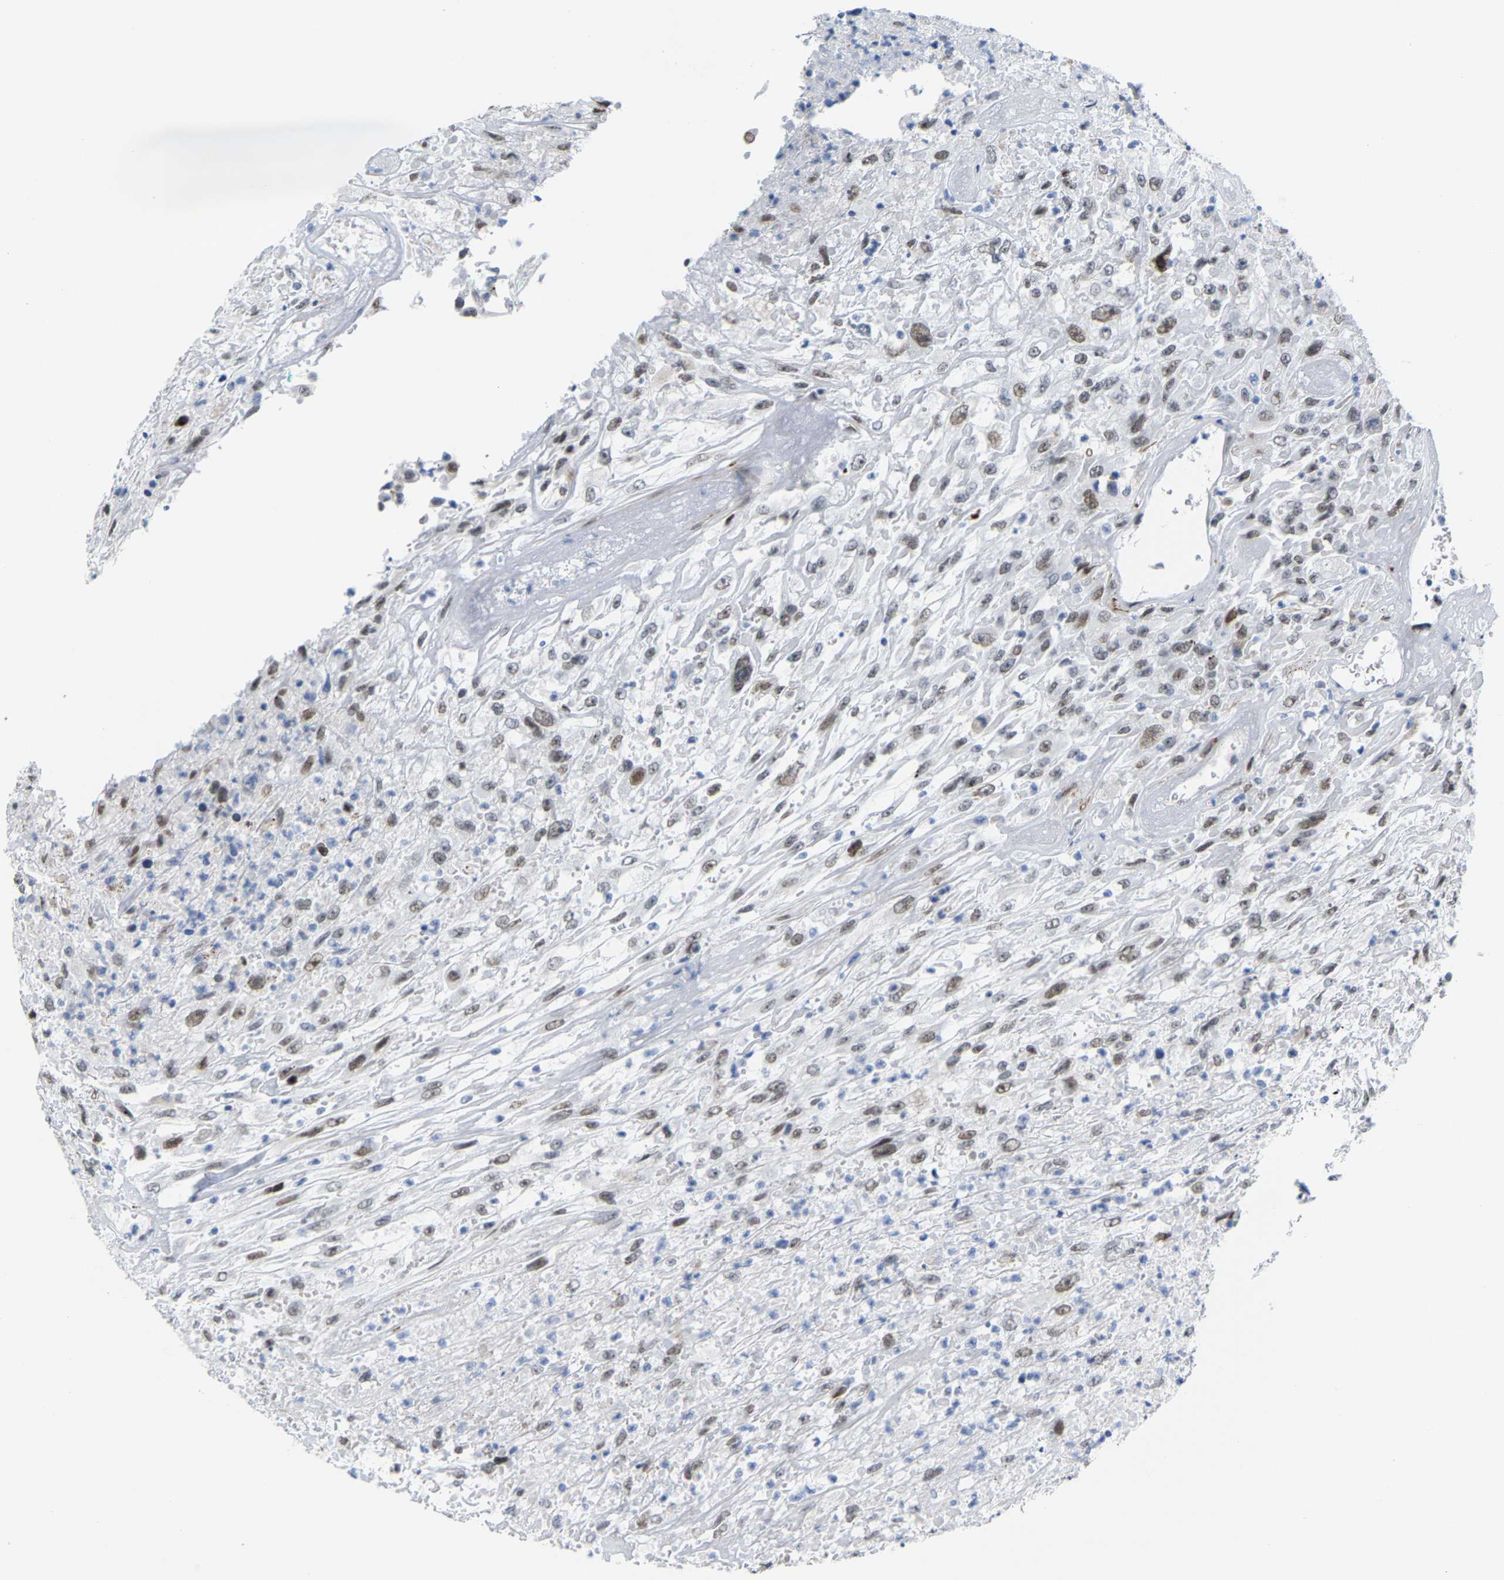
{"staining": {"intensity": "weak", "quantity": ">75%", "location": "nuclear"}, "tissue": "urothelial cancer", "cell_type": "Tumor cells", "image_type": "cancer", "snomed": [{"axis": "morphology", "description": "Urothelial carcinoma, High grade"}, {"axis": "topography", "description": "Urinary bladder"}], "caption": "About >75% of tumor cells in human high-grade urothelial carcinoma demonstrate weak nuclear protein staining as visualized by brown immunohistochemical staining.", "gene": "FAM180A", "patient": {"sex": "male", "age": 46}}